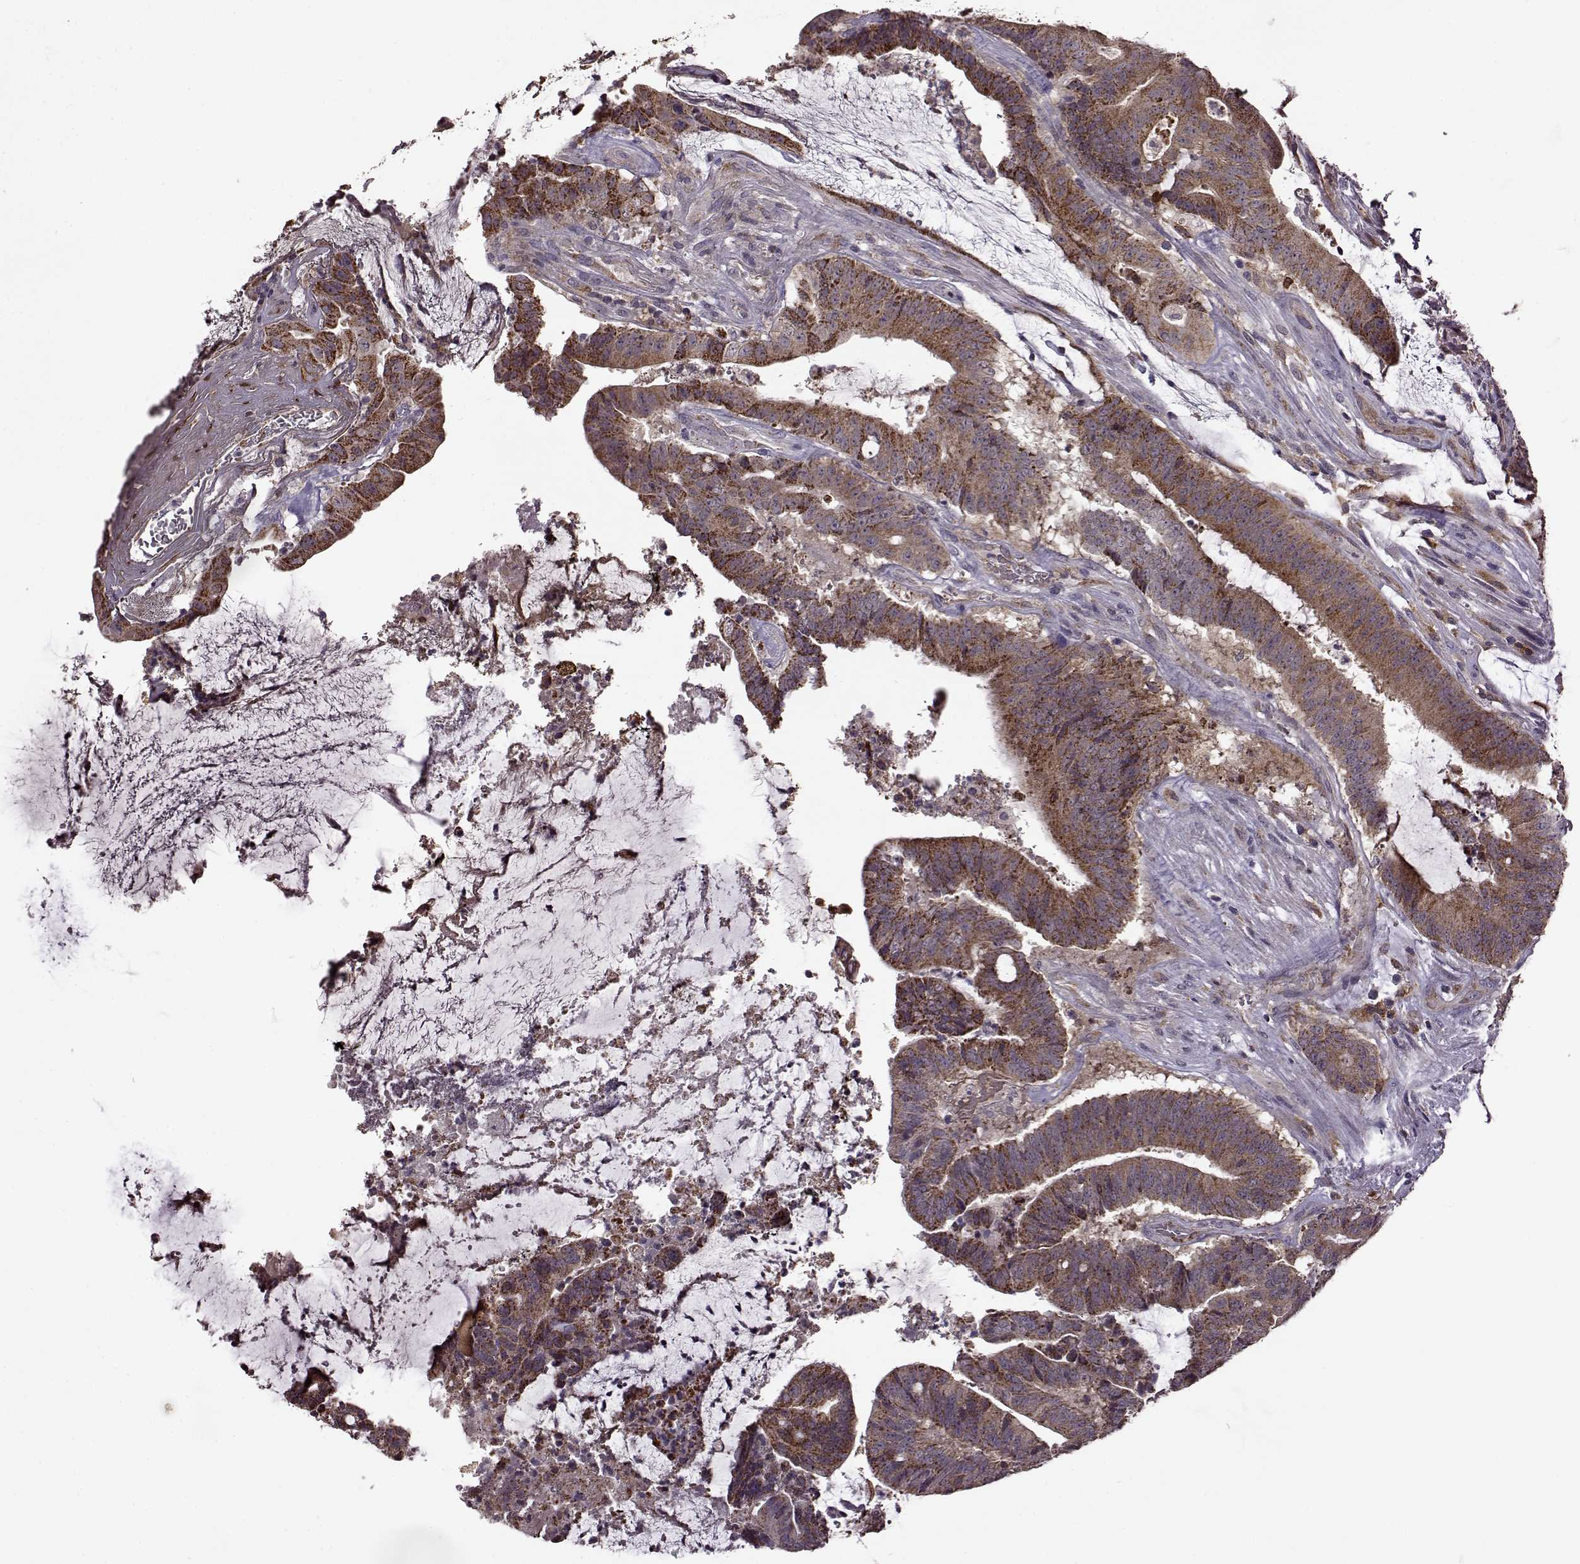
{"staining": {"intensity": "strong", "quantity": ">75%", "location": "cytoplasmic/membranous"}, "tissue": "colorectal cancer", "cell_type": "Tumor cells", "image_type": "cancer", "snomed": [{"axis": "morphology", "description": "Adenocarcinoma, NOS"}, {"axis": "topography", "description": "Colon"}], "caption": "A histopathology image showing strong cytoplasmic/membranous expression in approximately >75% of tumor cells in adenocarcinoma (colorectal), as visualized by brown immunohistochemical staining.", "gene": "MTSS1", "patient": {"sex": "female", "age": 43}}